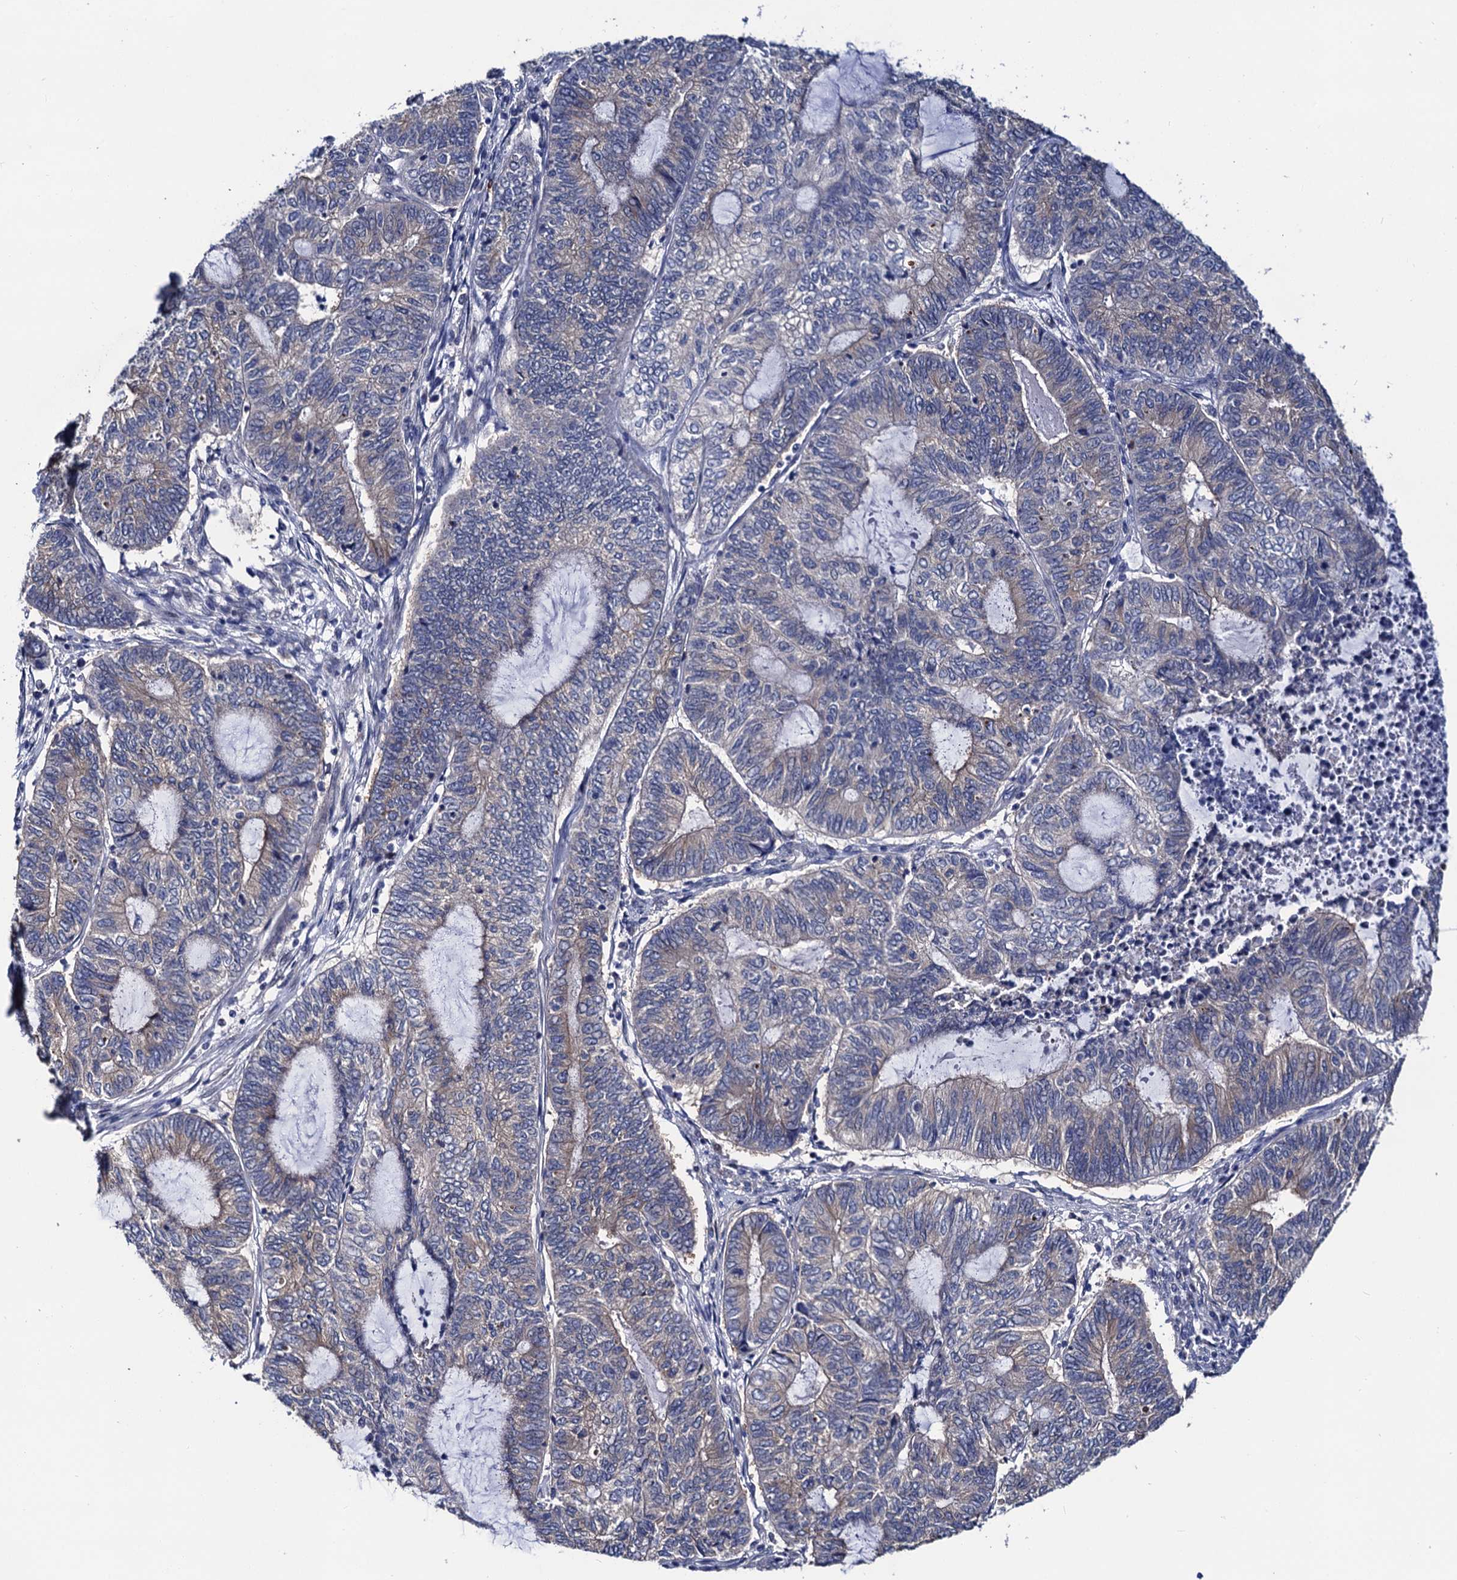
{"staining": {"intensity": "negative", "quantity": "none", "location": "none"}, "tissue": "endometrial cancer", "cell_type": "Tumor cells", "image_type": "cancer", "snomed": [{"axis": "morphology", "description": "Adenocarcinoma, NOS"}, {"axis": "topography", "description": "Uterus"}, {"axis": "topography", "description": "Endometrium"}], "caption": "Immunohistochemistry (IHC) image of neoplastic tissue: endometrial cancer stained with DAB shows no significant protein expression in tumor cells.", "gene": "ZDHHC18", "patient": {"sex": "female", "age": 70}}